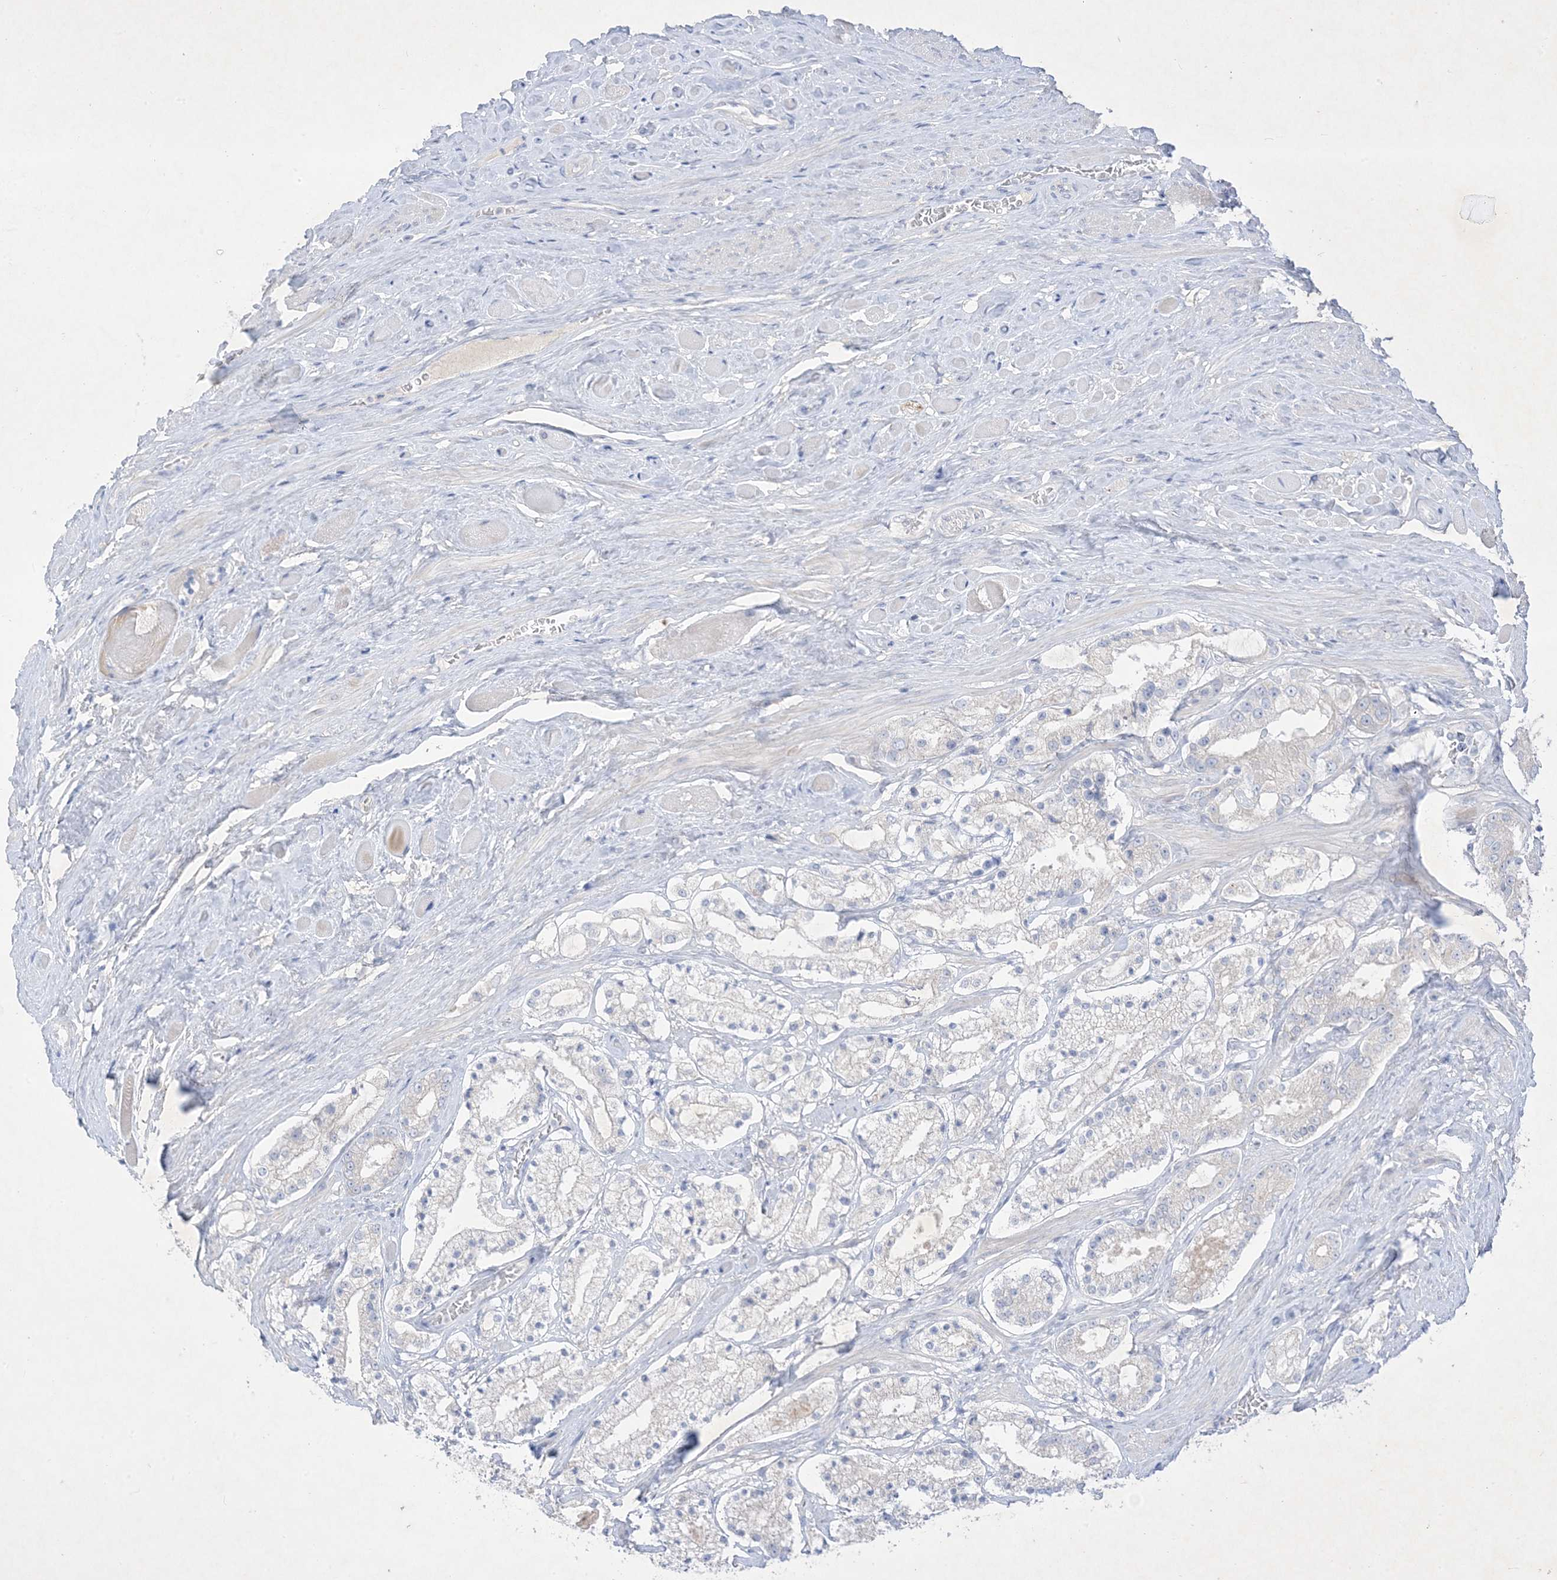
{"staining": {"intensity": "negative", "quantity": "none", "location": "none"}, "tissue": "prostate cancer", "cell_type": "Tumor cells", "image_type": "cancer", "snomed": [{"axis": "morphology", "description": "Adenocarcinoma, High grade"}, {"axis": "topography", "description": "Prostate"}], "caption": "This is a micrograph of immunohistochemistry staining of prostate cancer (high-grade adenocarcinoma), which shows no positivity in tumor cells.", "gene": "PLEKHA3", "patient": {"sex": "male", "age": 64}}